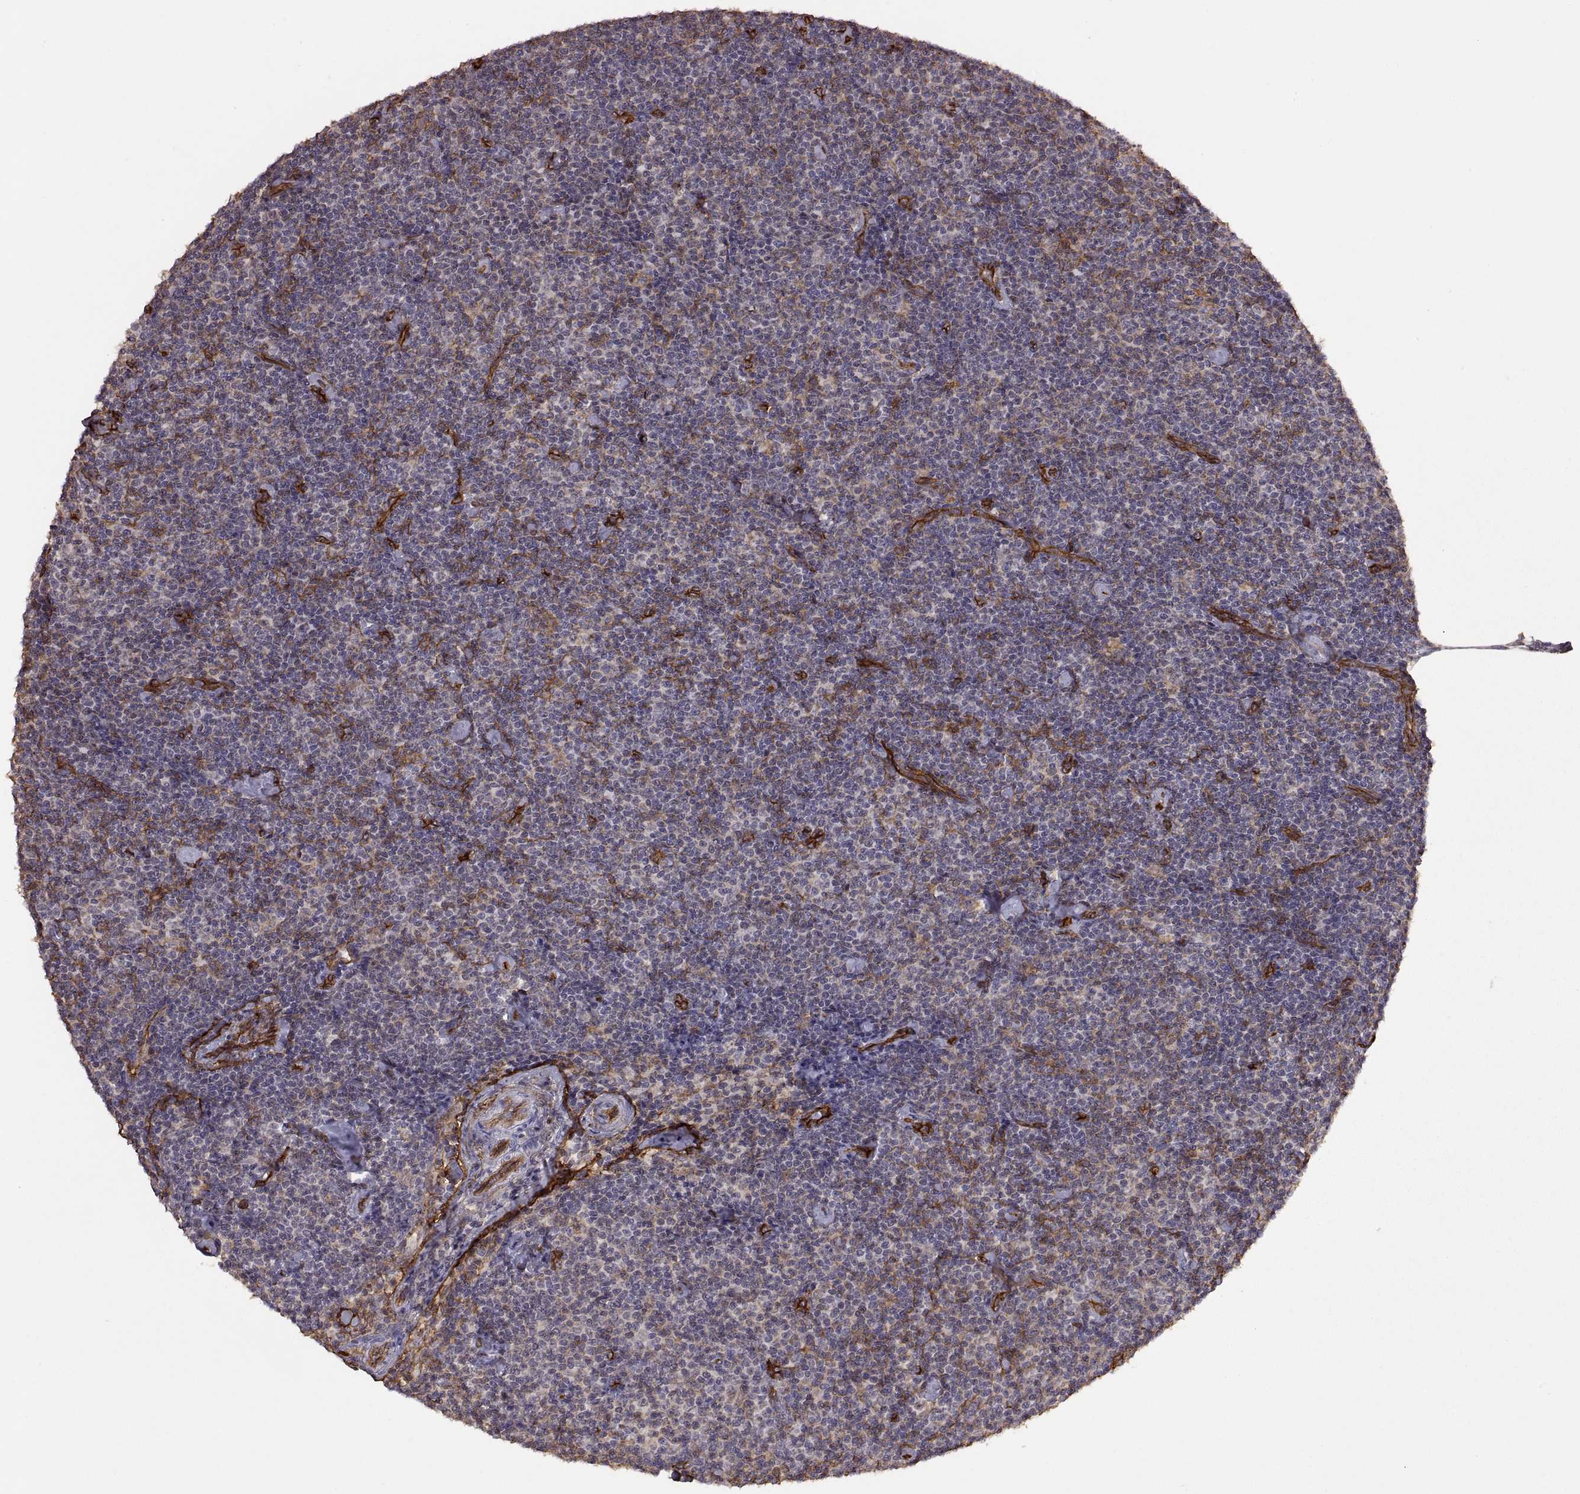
{"staining": {"intensity": "negative", "quantity": "none", "location": "none"}, "tissue": "lymphoma", "cell_type": "Tumor cells", "image_type": "cancer", "snomed": [{"axis": "morphology", "description": "Malignant lymphoma, non-Hodgkin's type, Low grade"}, {"axis": "topography", "description": "Lymph node"}], "caption": "This is a micrograph of immunohistochemistry (IHC) staining of lymphoma, which shows no expression in tumor cells. (DAB (3,3'-diaminobenzidine) immunohistochemistry with hematoxylin counter stain).", "gene": "S100A10", "patient": {"sex": "male", "age": 81}}